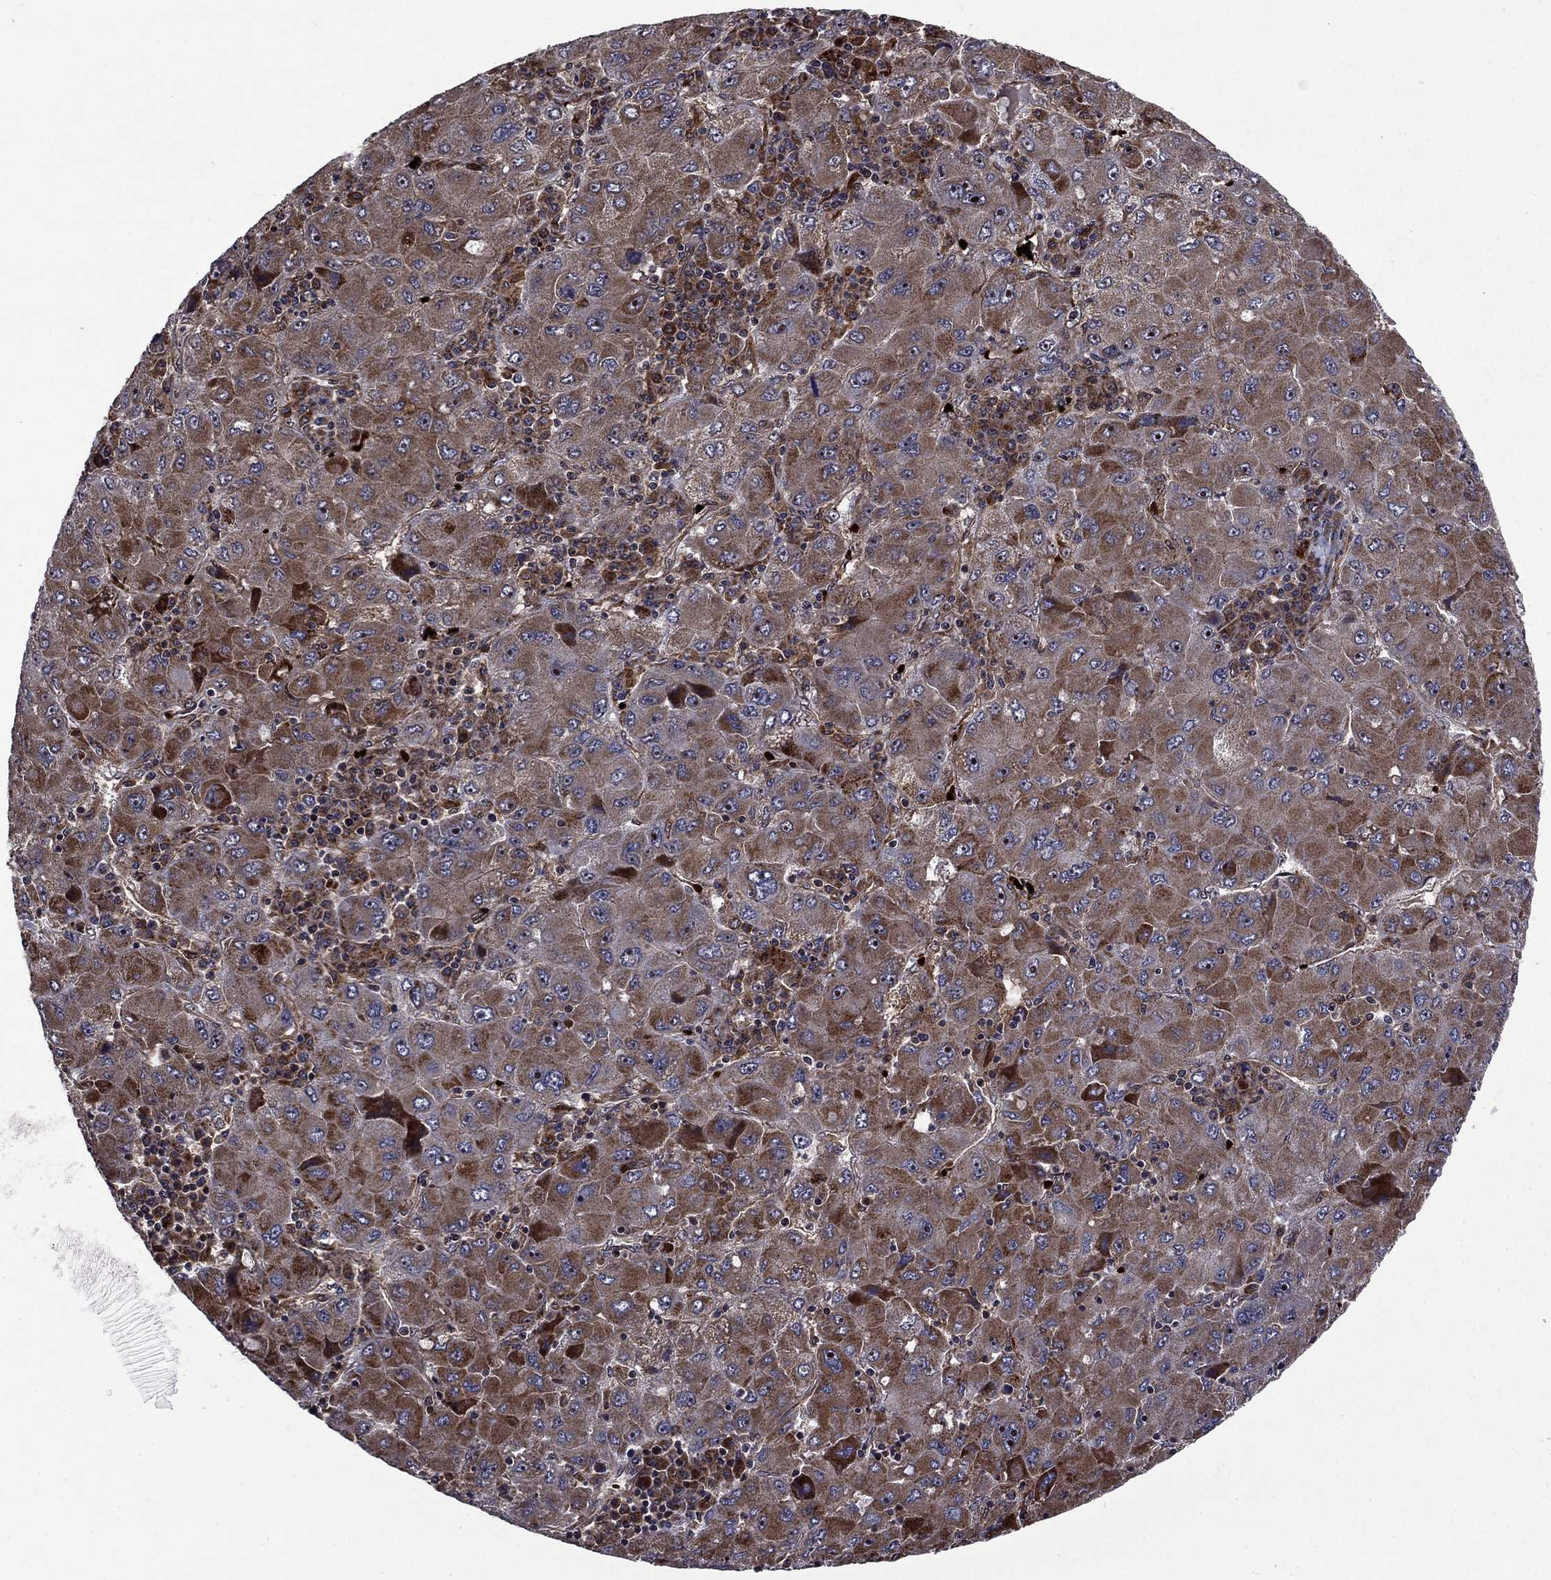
{"staining": {"intensity": "moderate", "quantity": "25%-75%", "location": "cytoplasmic/membranous"}, "tissue": "liver cancer", "cell_type": "Tumor cells", "image_type": "cancer", "snomed": [{"axis": "morphology", "description": "Carcinoma, Hepatocellular, NOS"}, {"axis": "topography", "description": "Liver"}], "caption": "Protein expression analysis of human liver cancer (hepatocellular carcinoma) reveals moderate cytoplasmic/membranous expression in about 25%-75% of tumor cells.", "gene": "AGTPBP1", "patient": {"sex": "male", "age": 75}}